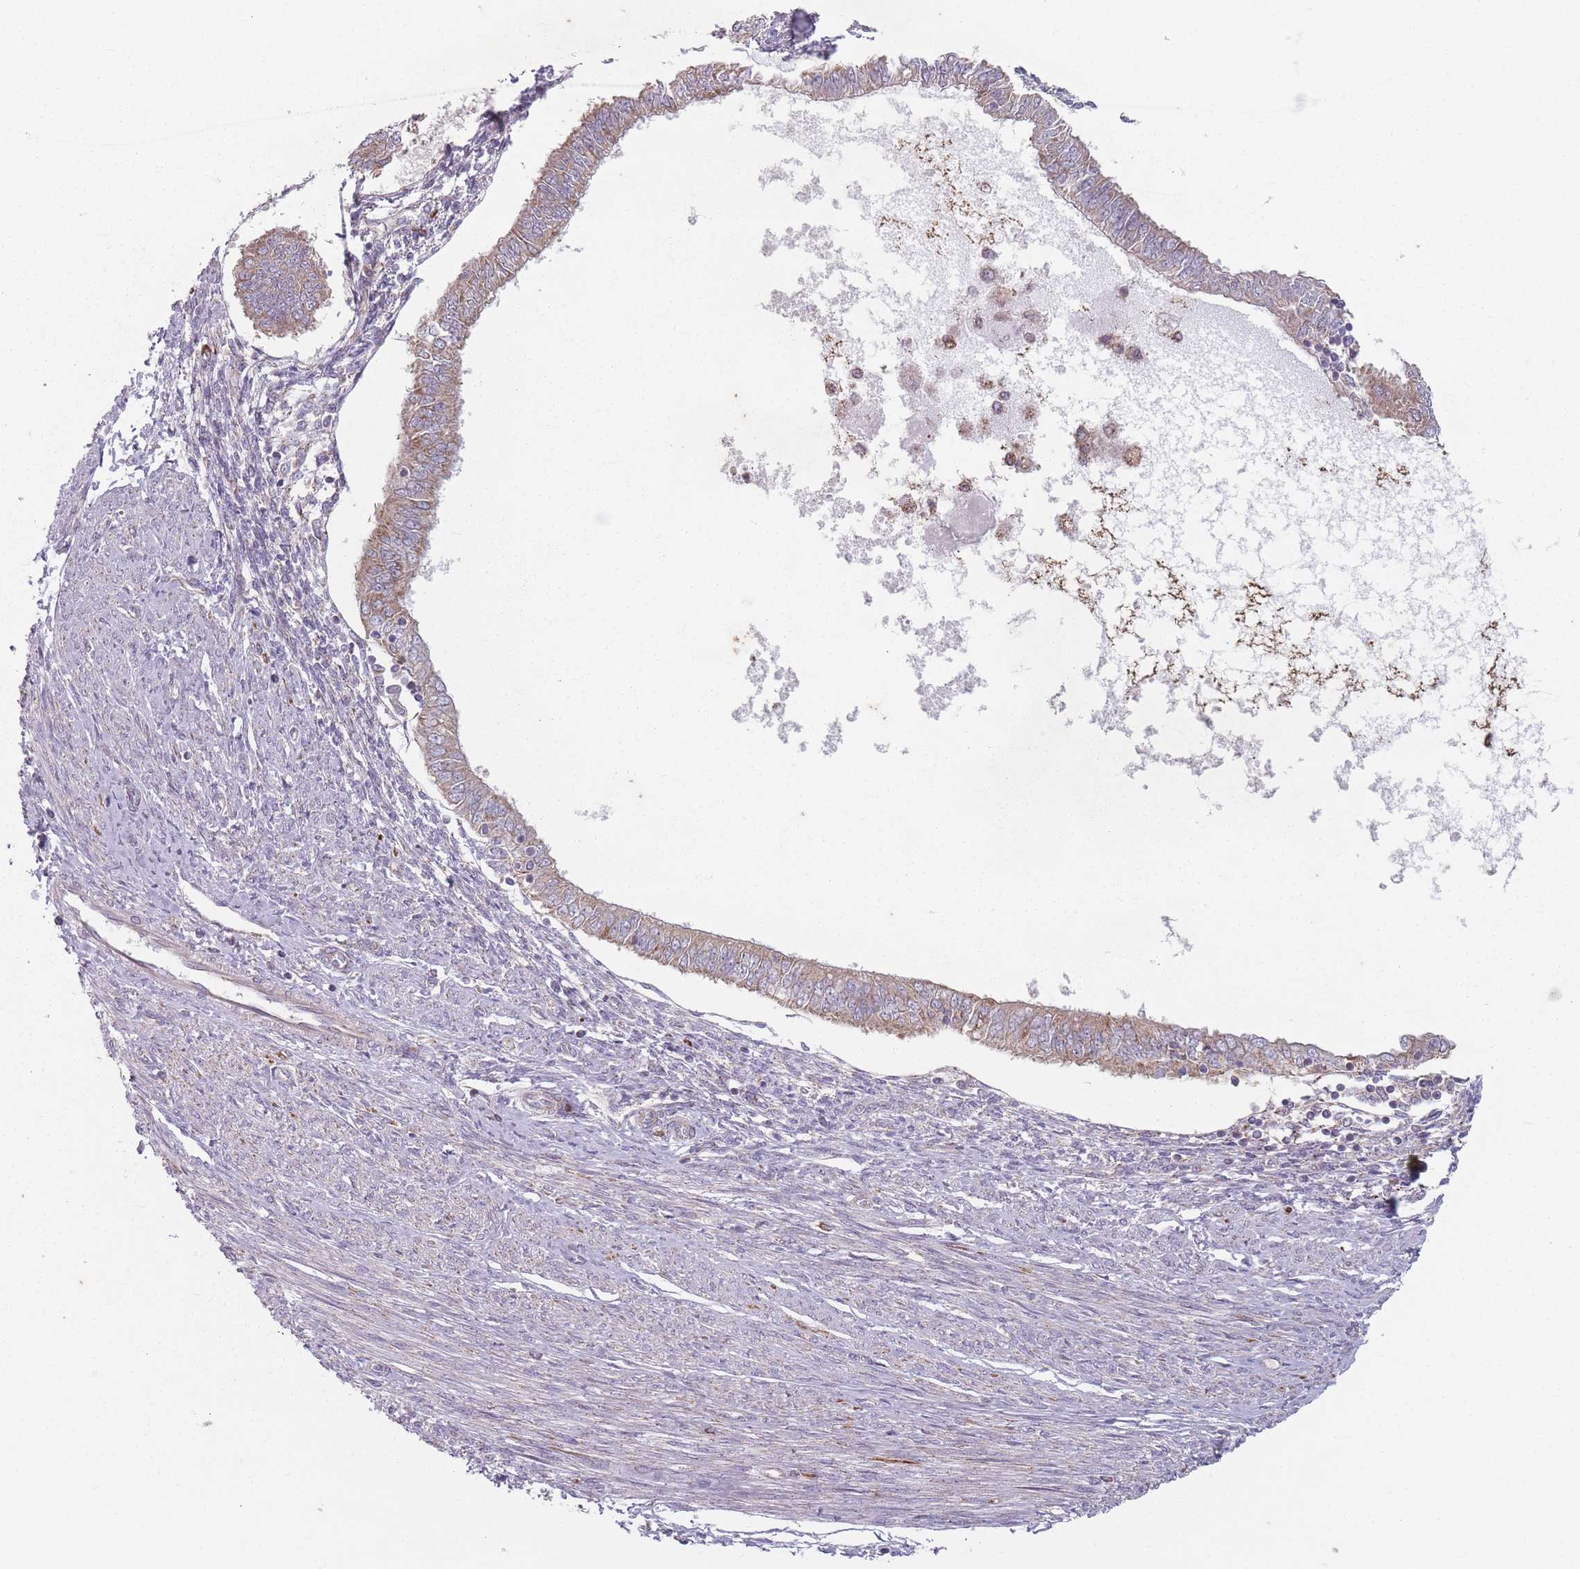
{"staining": {"intensity": "weak", "quantity": ">75%", "location": "cytoplasmic/membranous"}, "tissue": "endometrial cancer", "cell_type": "Tumor cells", "image_type": "cancer", "snomed": [{"axis": "morphology", "description": "Adenocarcinoma, NOS"}, {"axis": "topography", "description": "Endometrium"}], "caption": "Immunohistochemistry (IHC) (DAB) staining of human adenocarcinoma (endometrial) shows weak cytoplasmic/membranous protein positivity in approximately >75% of tumor cells.", "gene": "OR10Q1", "patient": {"sex": "female", "age": 58}}